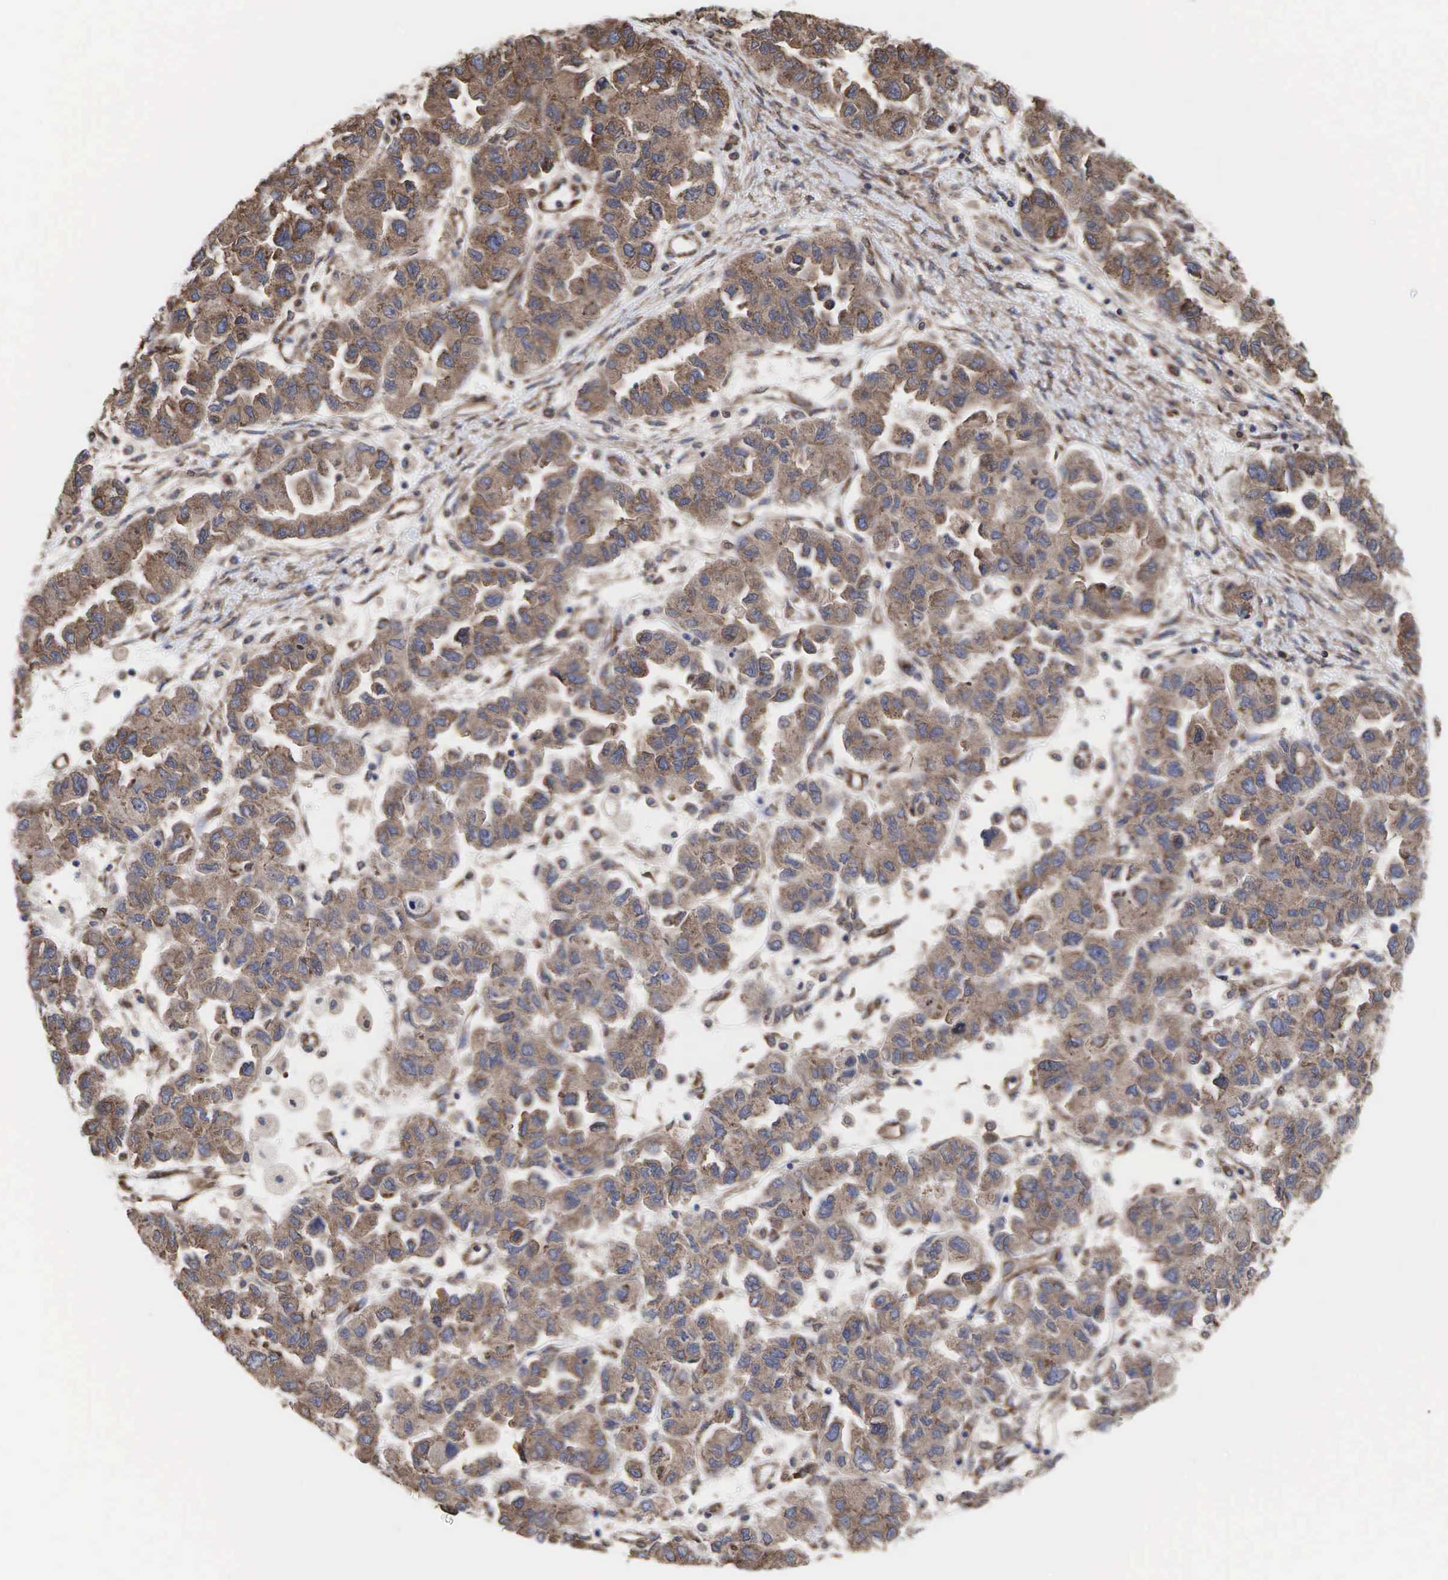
{"staining": {"intensity": "weak", "quantity": ">75%", "location": "cytoplasmic/membranous"}, "tissue": "ovarian cancer", "cell_type": "Tumor cells", "image_type": "cancer", "snomed": [{"axis": "morphology", "description": "Cystadenocarcinoma, serous, NOS"}, {"axis": "topography", "description": "Ovary"}], "caption": "Immunohistochemistry (IHC) (DAB) staining of serous cystadenocarcinoma (ovarian) reveals weak cytoplasmic/membranous protein staining in approximately >75% of tumor cells.", "gene": "PABPC5", "patient": {"sex": "female", "age": 84}}